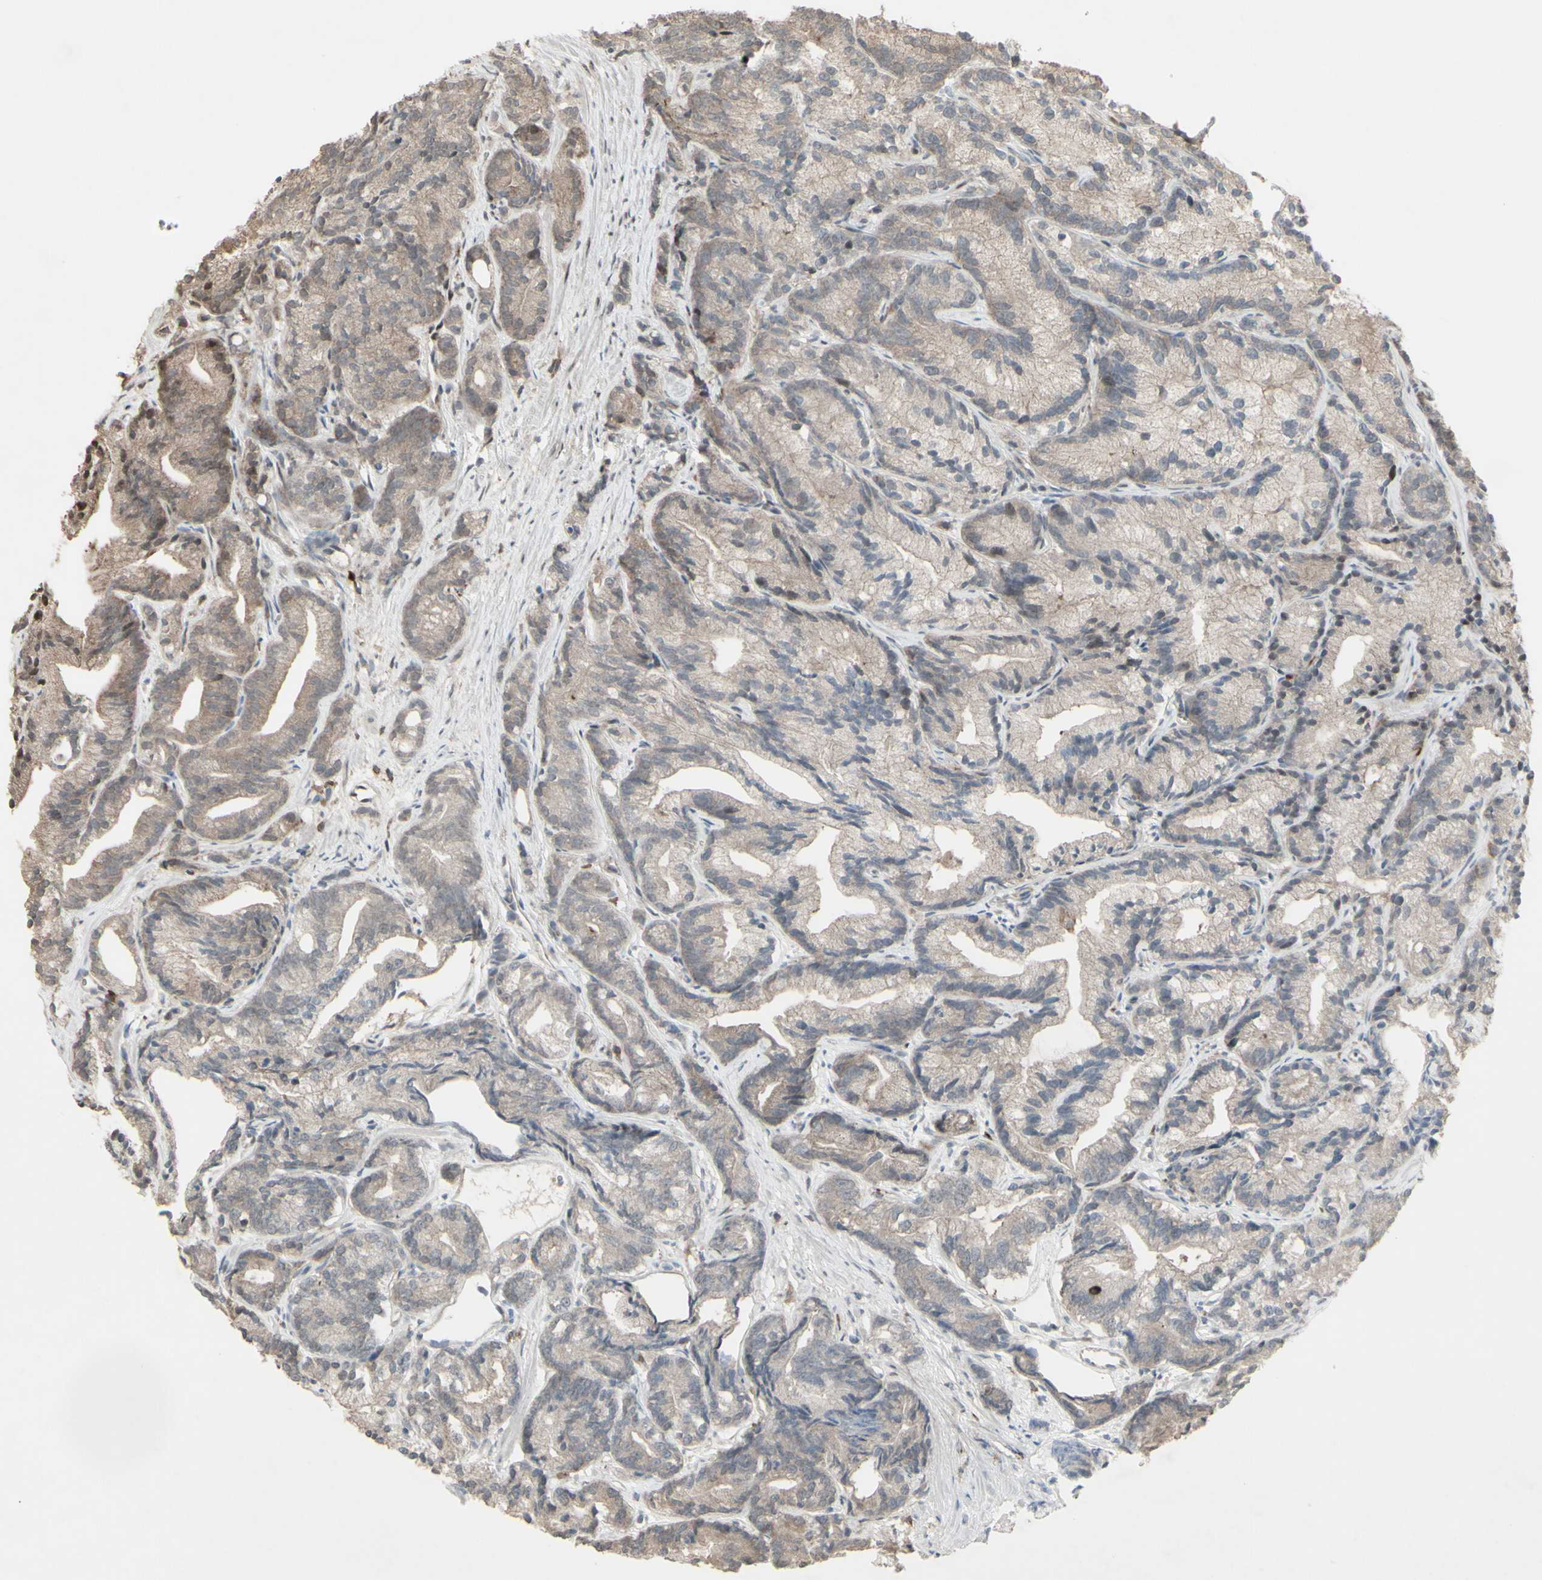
{"staining": {"intensity": "weak", "quantity": ">75%", "location": "cytoplasmic/membranous"}, "tissue": "prostate cancer", "cell_type": "Tumor cells", "image_type": "cancer", "snomed": [{"axis": "morphology", "description": "Adenocarcinoma, Low grade"}, {"axis": "topography", "description": "Prostate"}], "caption": "Immunohistochemistry image of neoplastic tissue: prostate cancer stained using immunohistochemistry (IHC) displays low levels of weak protein expression localized specifically in the cytoplasmic/membranous of tumor cells, appearing as a cytoplasmic/membranous brown color.", "gene": "CD33", "patient": {"sex": "male", "age": 89}}